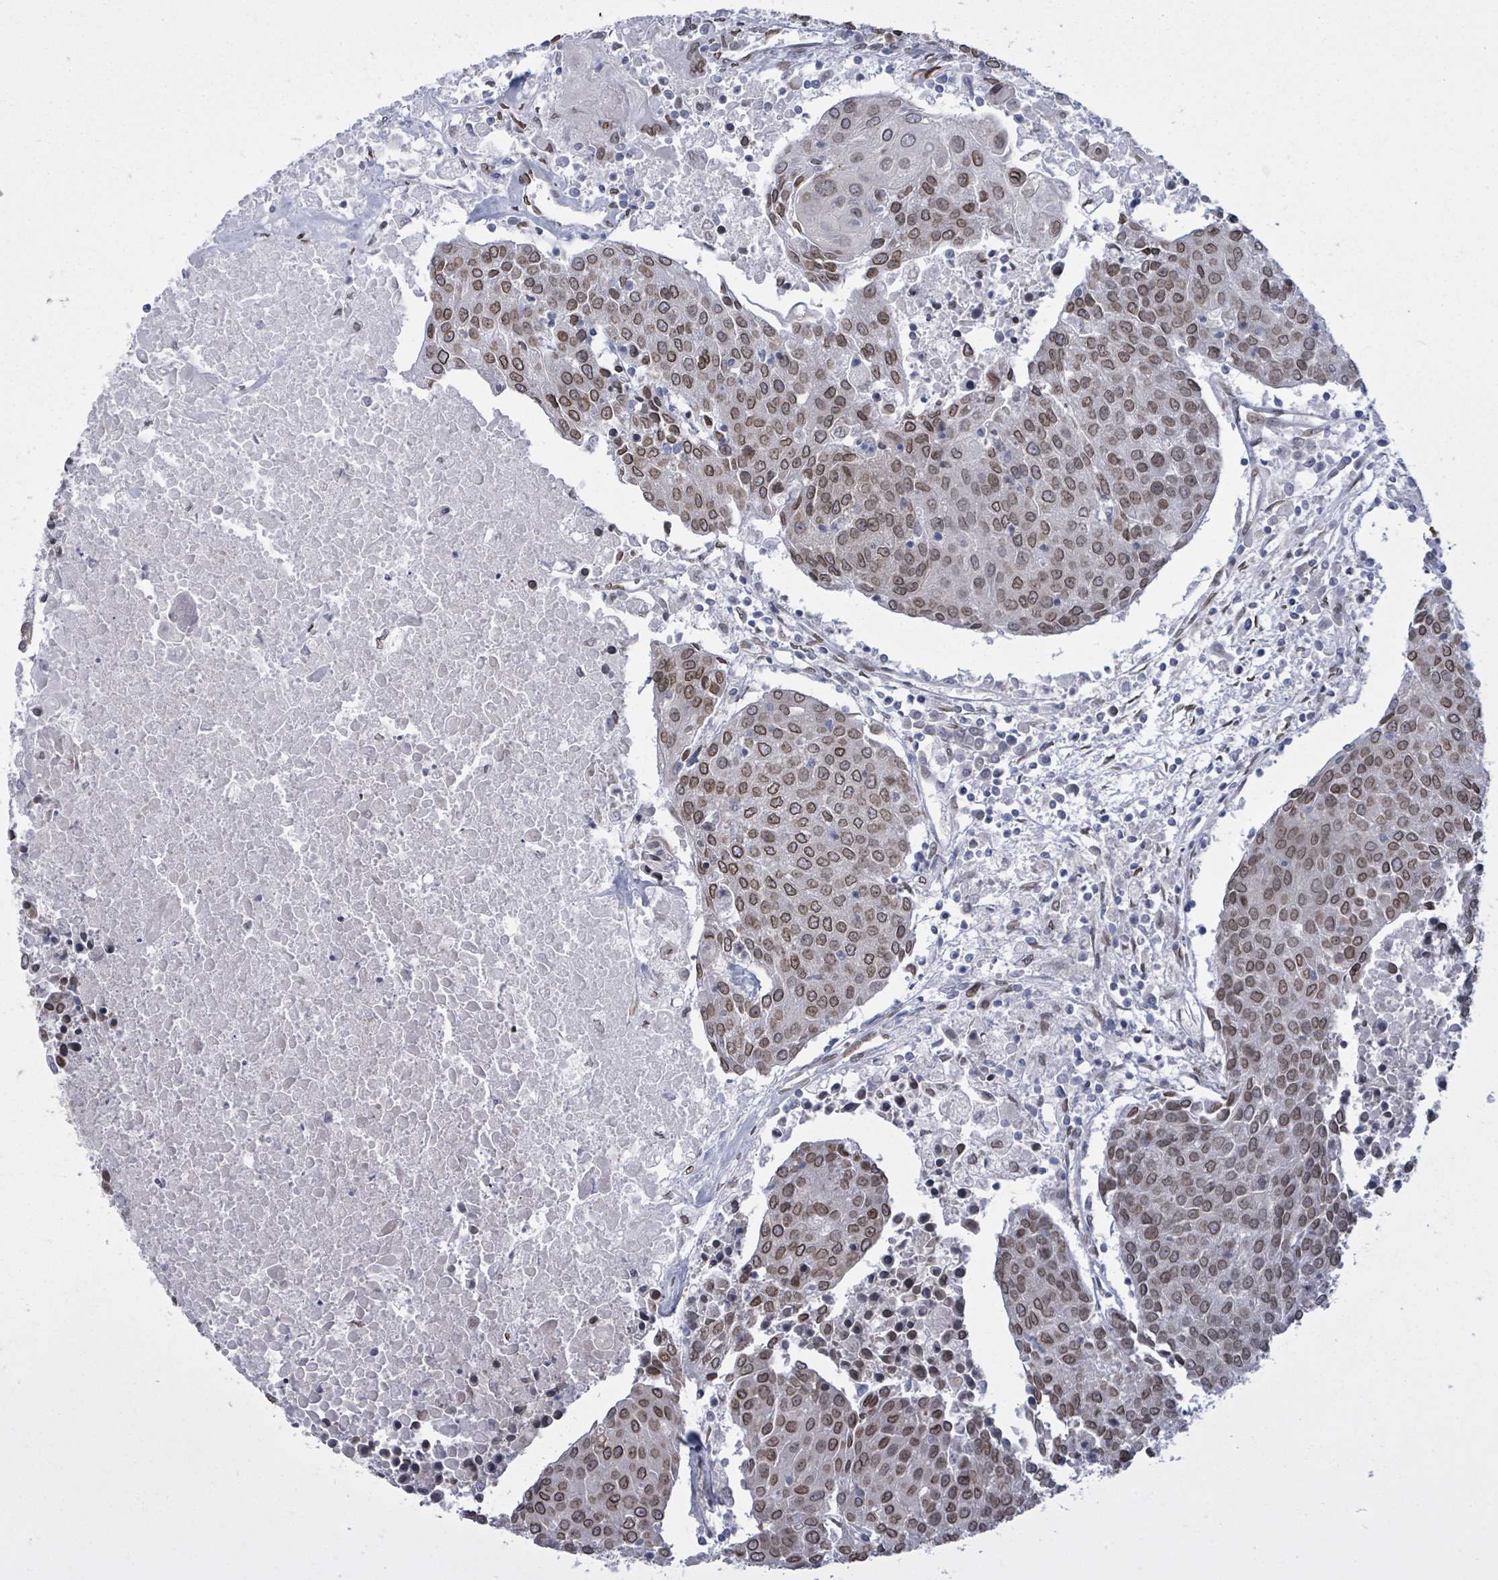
{"staining": {"intensity": "moderate", "quantity": ">75%", "location": "cytoplasmic/membranous,nuclear"}, "tissue": "urothelial cancer", "cell_type": "Tumor cells", "image_type": "cancer", "snomed": [{"axis": "morphology", "description": "Urothelial carcinoma, High grade"}, {"axis": "topography", "description": "Urinary bladder"}], "caption": "Immunohistochemical staining of human urothelial cancer displays medium levels of moderate cytoplasmic/membranous and nuclear positivity in approximately >75% of tumor cells. The protein of interest is shown in brown color, while the nuclei are stained blue.", "gene": "ARFGAP1", "patient": {"sex": "female", "age": 85}}